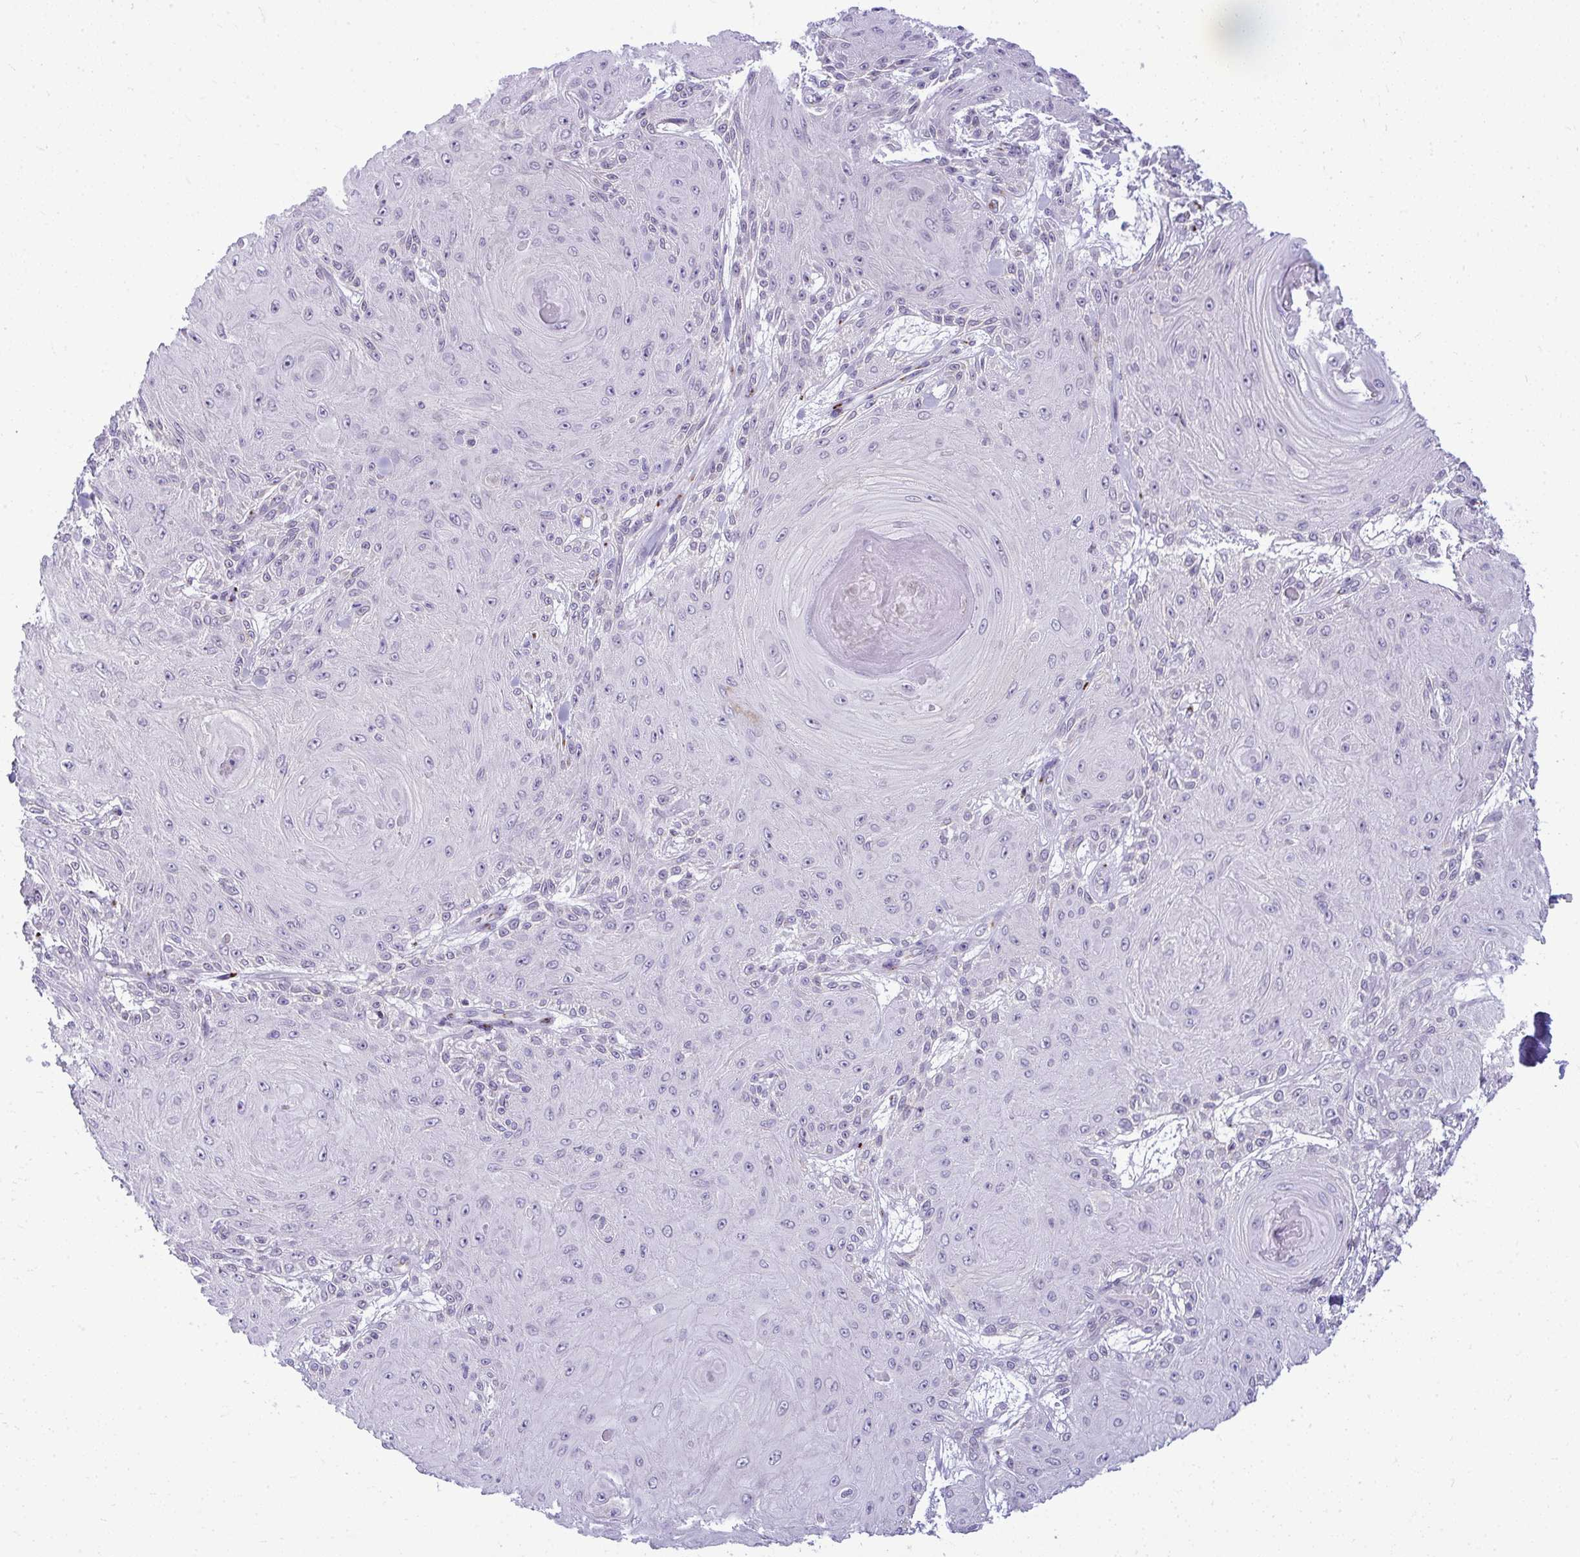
{"staining": {"intensity": "negative", "quantity": "none", "location": "none"}, "tissue": "skin cancer", "cell_type": "Tumor cells", "image_type": "cancer", "snomed": [{"axis": "morphology", "description": "Squamous cell carcinoma, NOS"}, {"axis": "topography", "description": "Skin"}], "caption": "A histopathology image of human skin cancer (squamous cell carcinoma) is negative for staining in tumor cells.", "gene": "DTX4", "patient": {"sex": "male", "age": 88}}